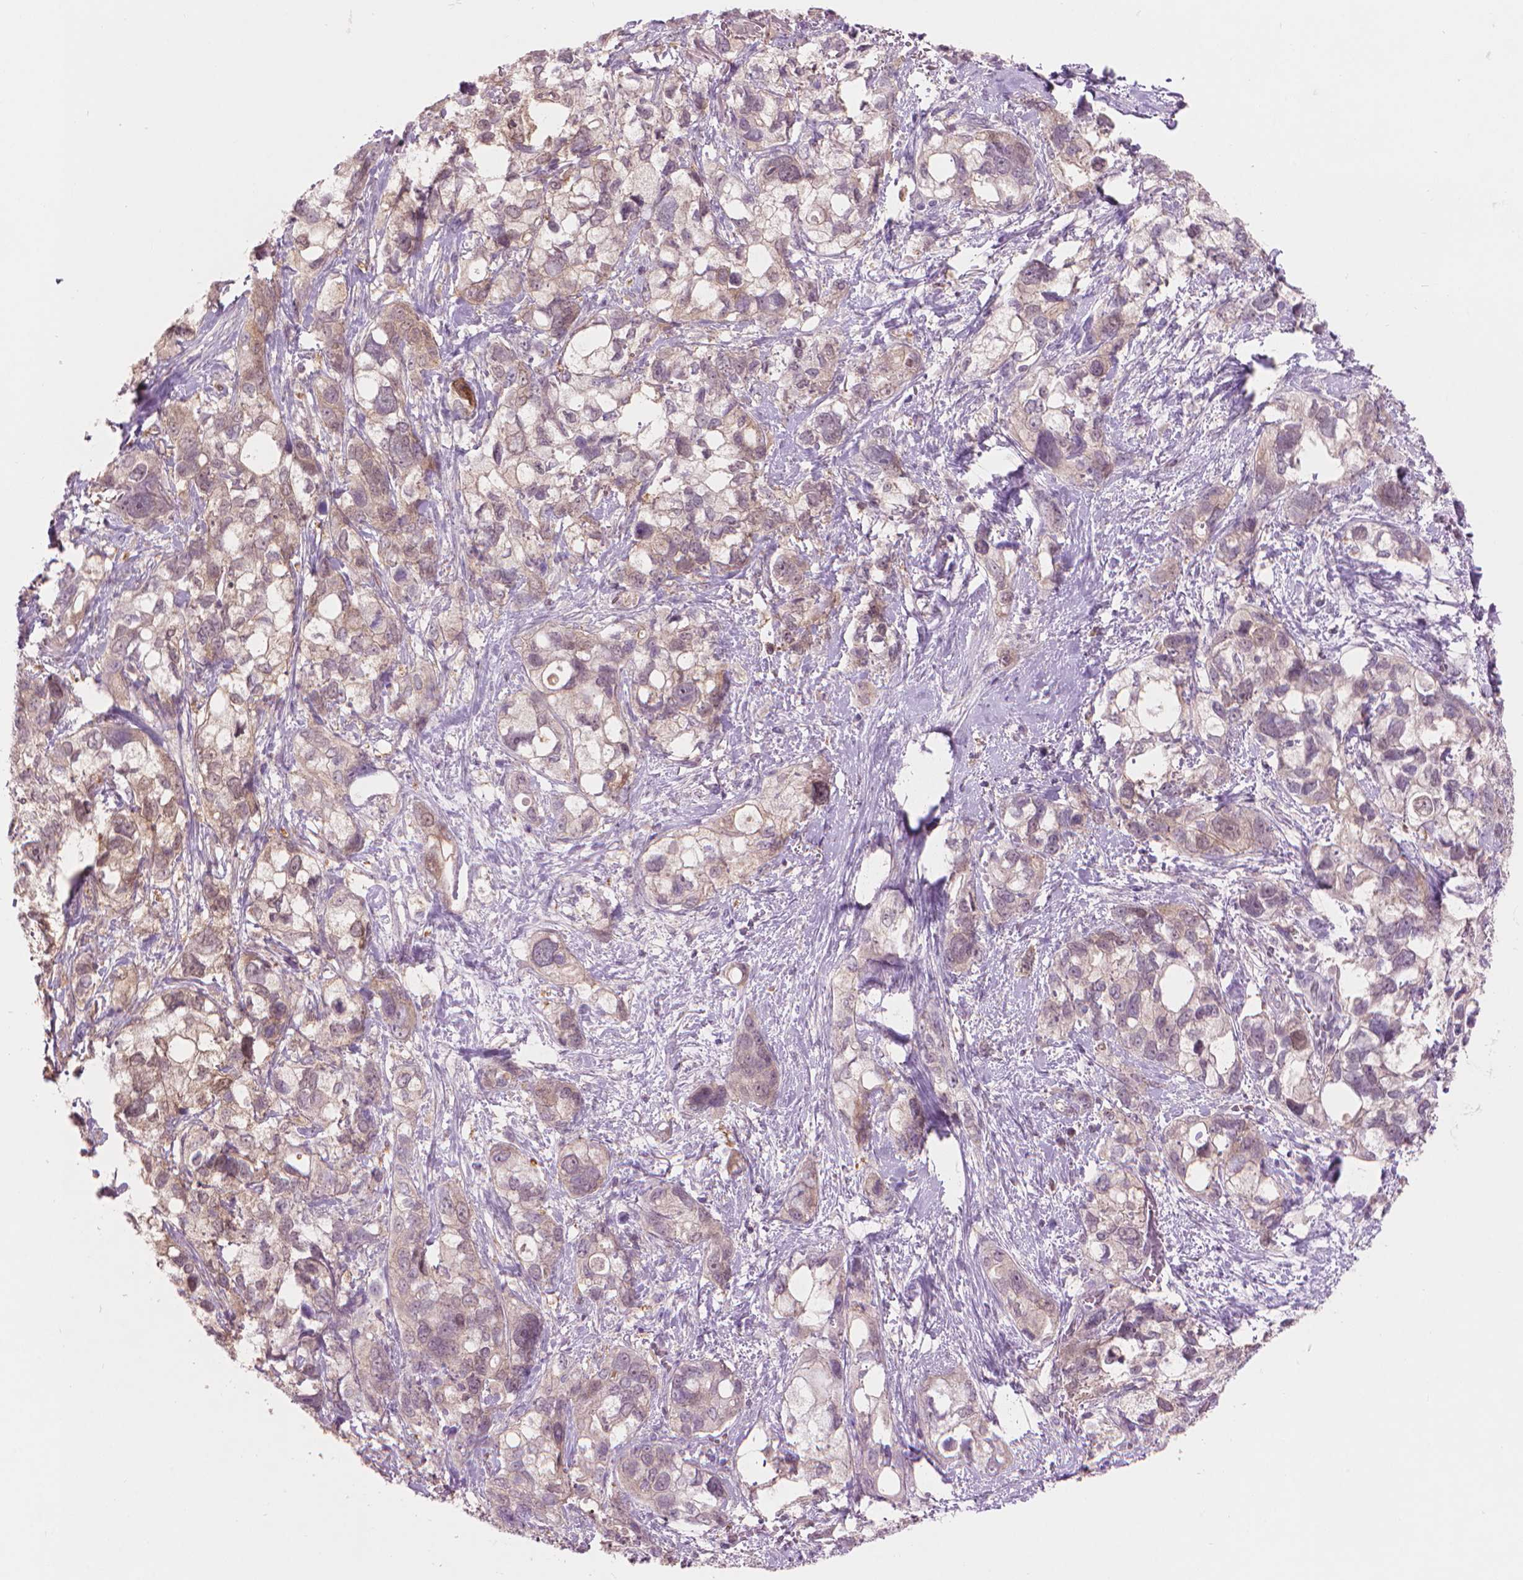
{"staining": {"intensity": "negative", "quantity": "none", "location": "none"}, "tissue": "stomach cancer", "cell_type": "Tumor cells", "image_type": "cancer", "snomed": [{"axis": "morphology", "description": "Adenocarcinoma, NOS"}, {"axis": "topography", "description": "Stomach, upper"}], "caption": "Immunohistochemical staining of human stomach cancer demonstrates no significant expression in tumor cells.", "gene": "ENO2", "patient": {"sex": "female", "age": 81}}